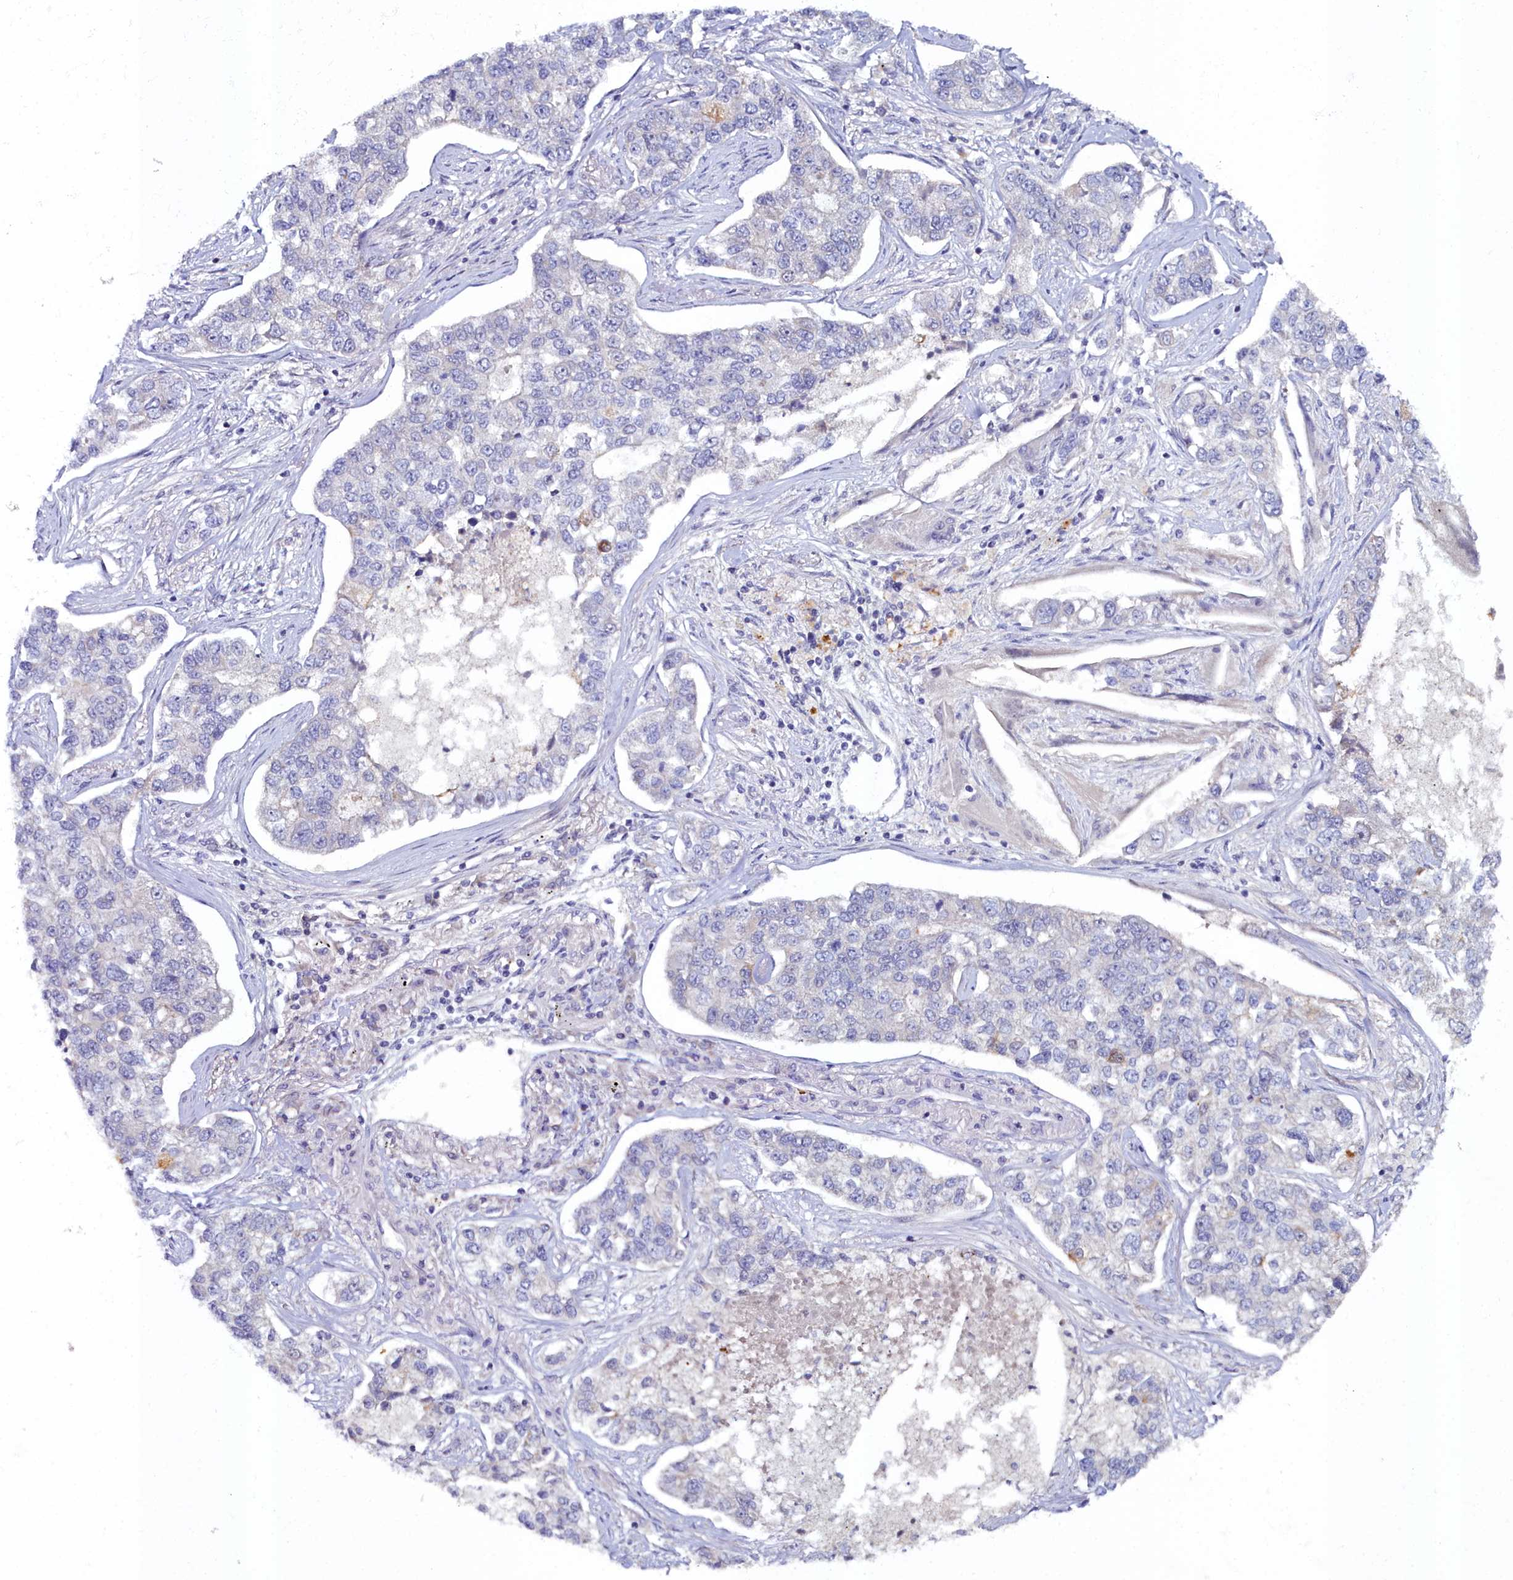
{"staining": {"intensity": "negative", "quantity": "none", "location": "none"}, "tissue": "lung cancer", "cell_type": "Tumor cells", "image_type": "cancer", "snomed": [{"axis": "morphology", "description": "Adenocarcinoma, NOS"}, {"axis": "topography", "description": "Lung"}], "caption": "Immunohistochemistry micrograph of neoplastic tissue: human lung cancer (adenocarcinoma) stained with DAB (3,3'-diaminobenzidine) reveals no significant protein positivity in tumor cells.", "gene": "KCTD18", "patient": {"sex": "male", "age": 49}}